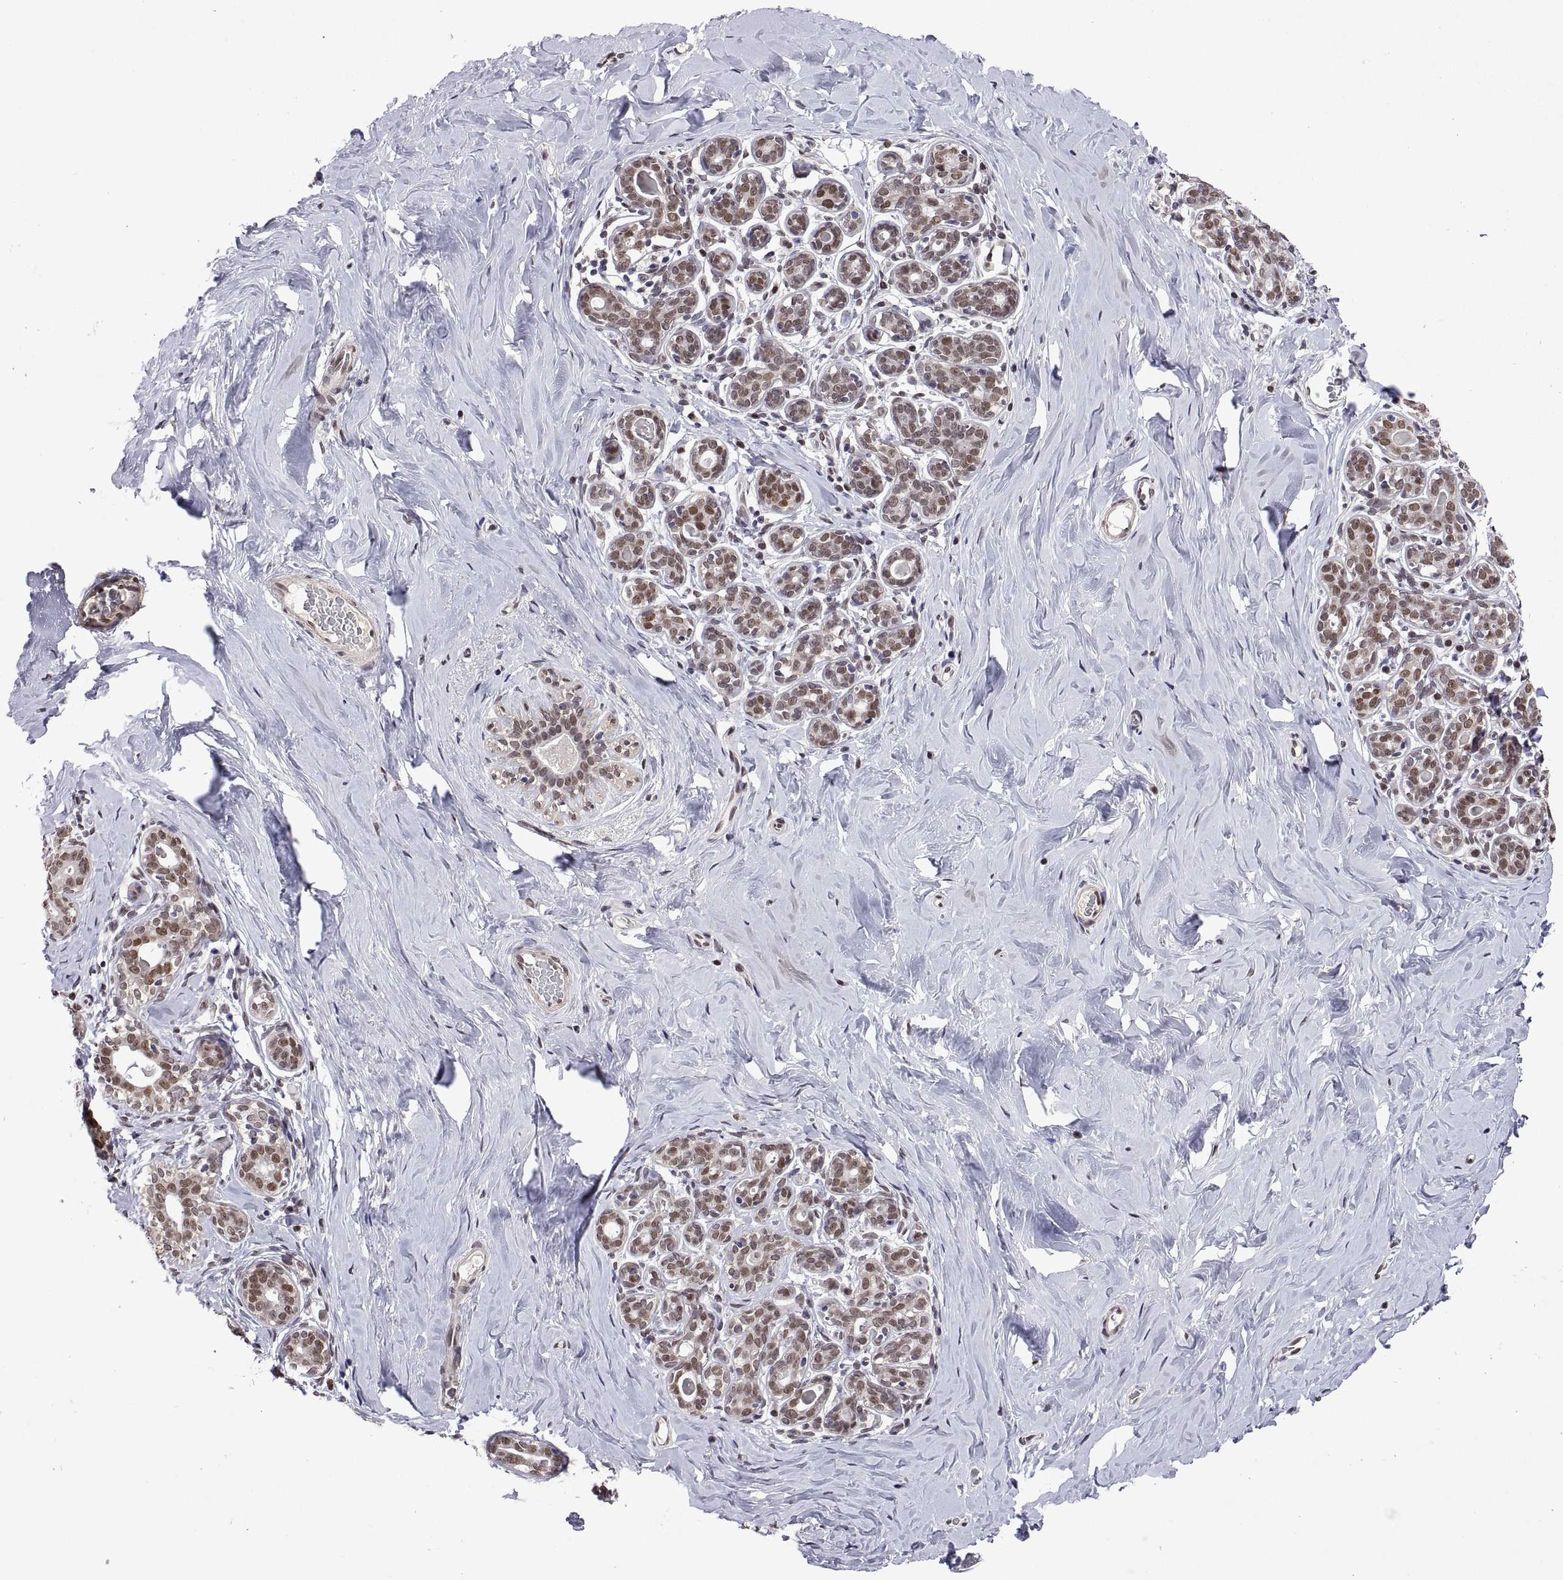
{"staining": {"intensity": "negative", "quantity": "none", "location": "none"}, "tissue": "breast", "cell_type": "Adipocytes", "image_type": "normal", "snomed": [{"axis": "morphology", "description": "Normal tissue, NOS"}, {"axis": "topography", "description": "Skin"}, {"axis": "topography", "description": "Breast"}], "caption": "The immunohistochemistry micrograph has no significant expression in adipocytes of breast. (Stains: DAB IHC with hematoxylin counter stain, Microscopy: brightfield microscopy at high magnification).", "gene": "NR4A1", "patient": {"sex": "female", "age": 43}}